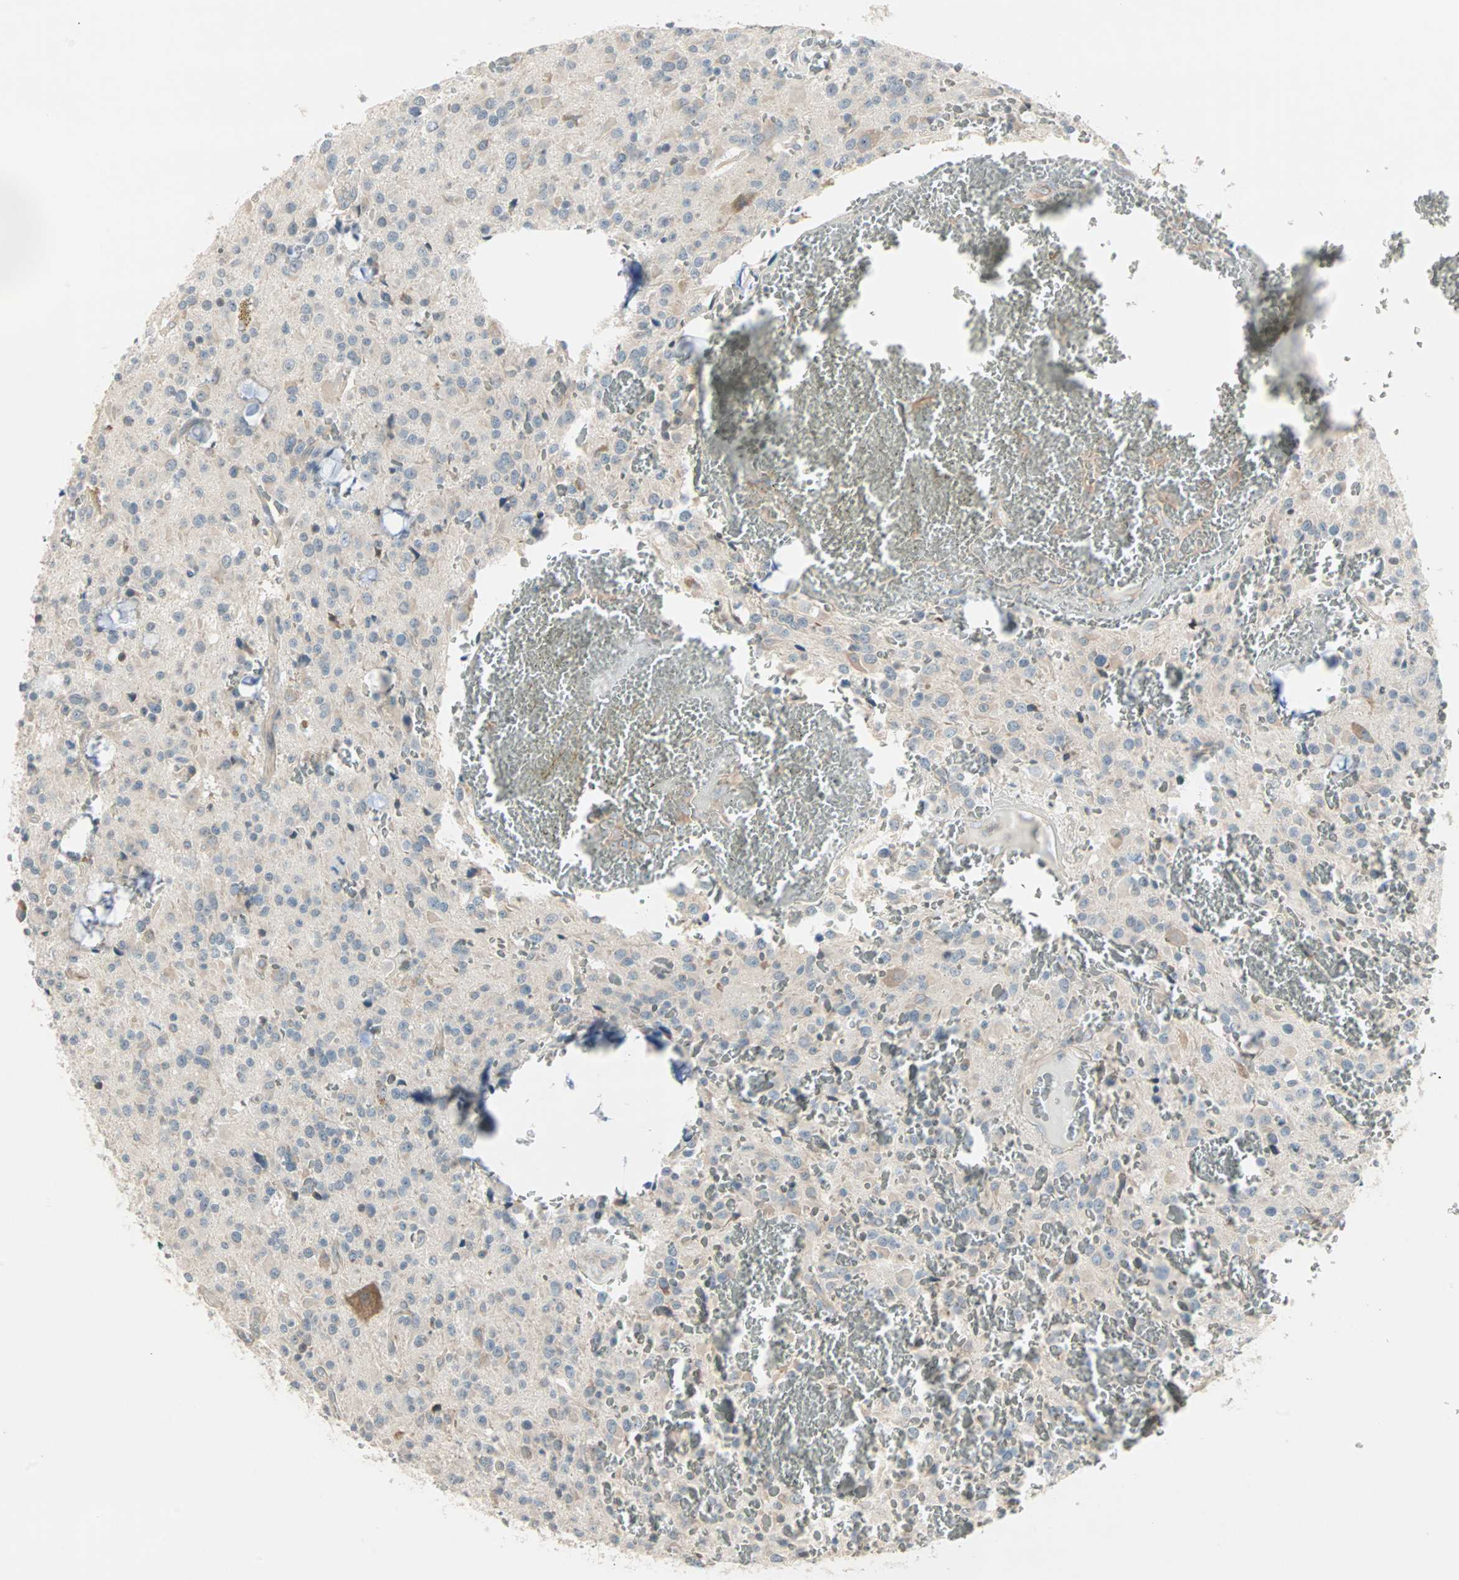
{"staining": {"intensity": "moderate", "quantity": "25%-75%", "location": "cytoplasmic/membranous"}, "tissue": "glioma", "cell_type": "Tumor cells", "image_type": "cancer", "snomed": [{"axis": "morphology", "description": "Glioma, malignant, Low grade"}, {"axis": "topography", "description": "Brain"}], "caption": "The immunohistochemical stain shows moderate cytoplasmic/membranous expression in tumor cells of malignant glioma (low-grade) tissue.", "gene": "ZFP36", "patient": {"sex": "male", "age": 58}}